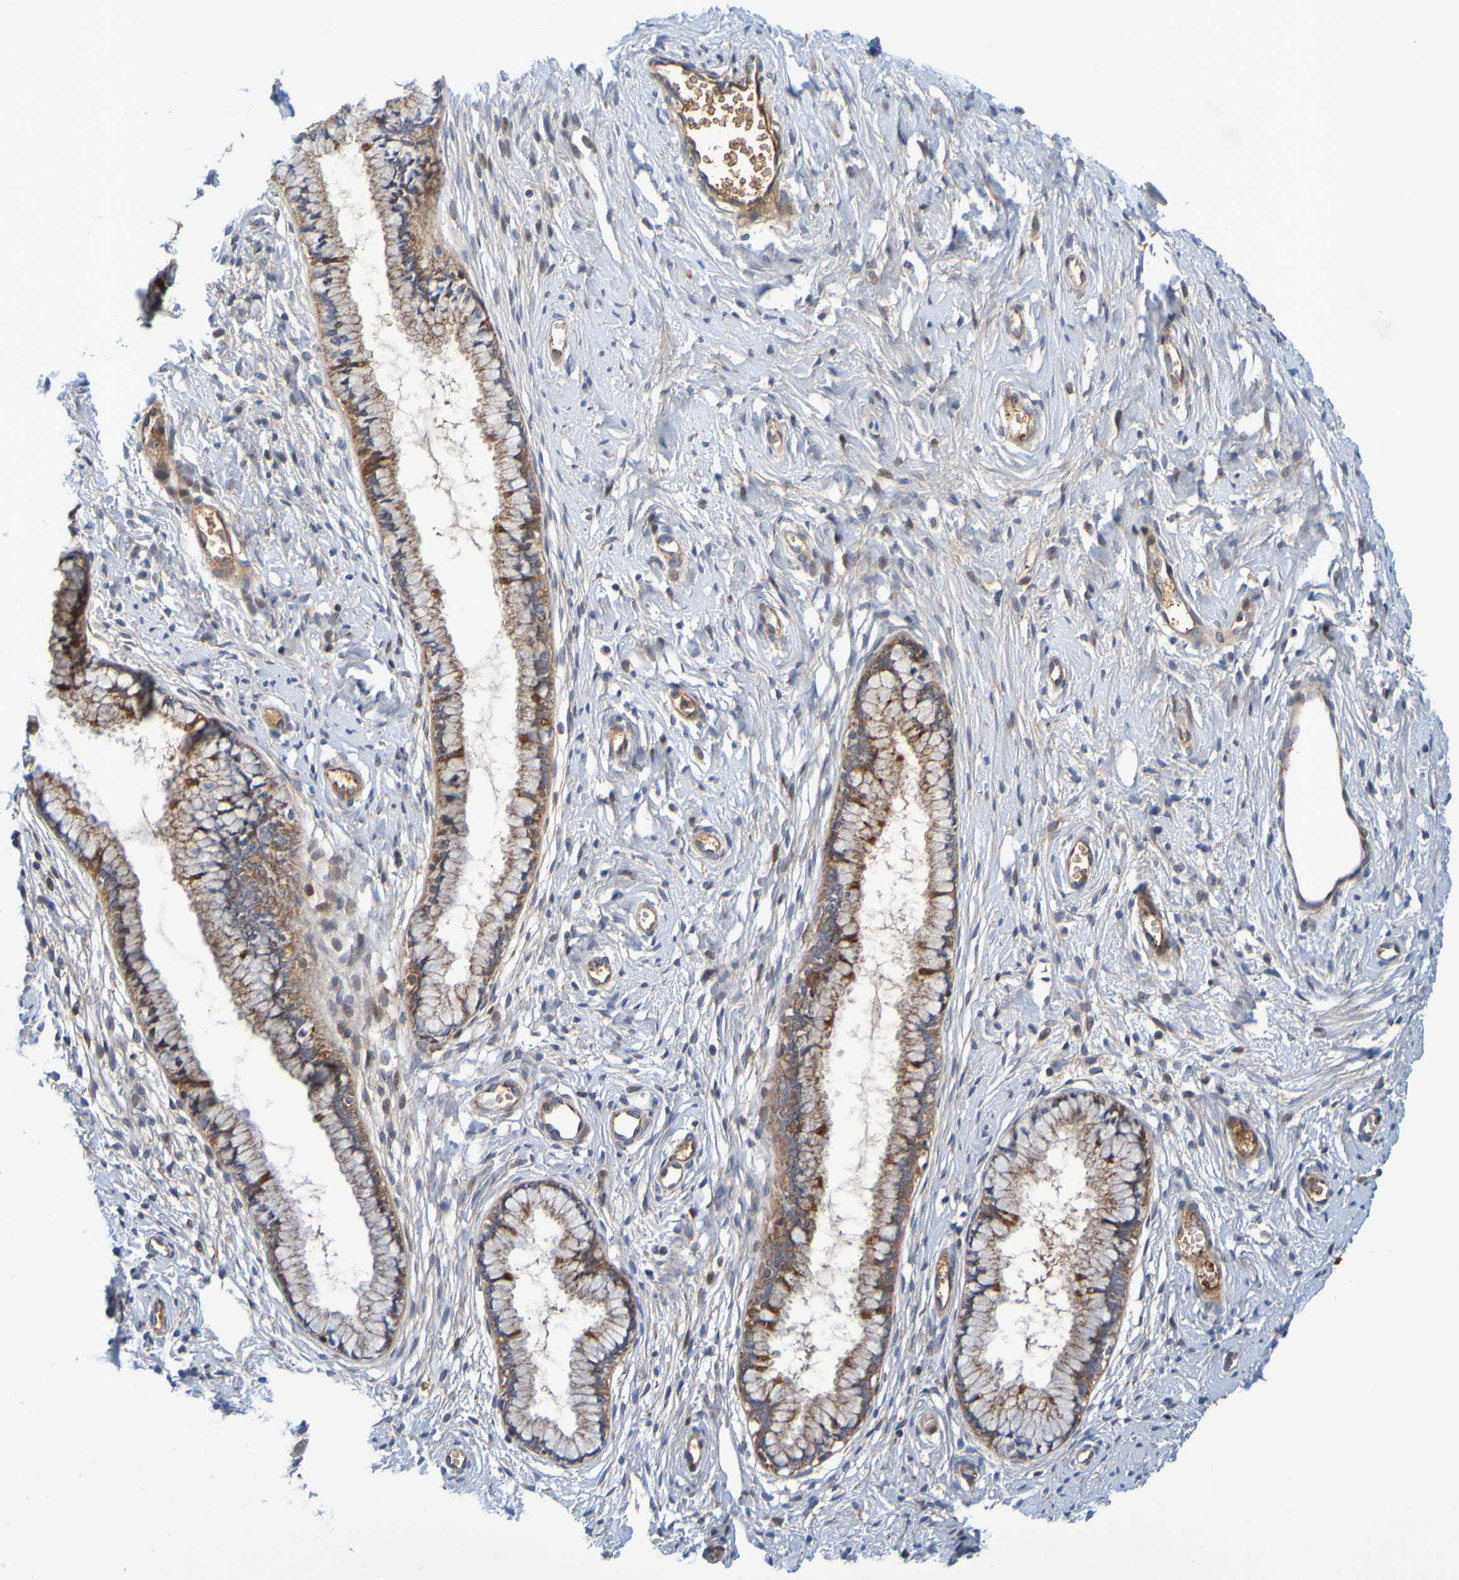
{"staining": {"intensity": "moderate", "quantity": ">75%", "location": "cytoplasmic/membranous"}, "tissue": "cervix", "cell_type": "Glandular cells", "image_type": "normal", "snomed": [{"axis": "morphology", "description": "Normal tissue, NOS"}, {"axis": "topography", "description": "Cervix"}], "caption": "Protein staining by IHC shows moderate cytoplasmic/membranous expression in approximately >75% of glandular cells in normal cervix. Immunohistochemistry (ihc) stains the protein in brown and the nuclei are stained blue.", "gene": "CCDC51", "patient": {"sex": "female", "age": 65}}